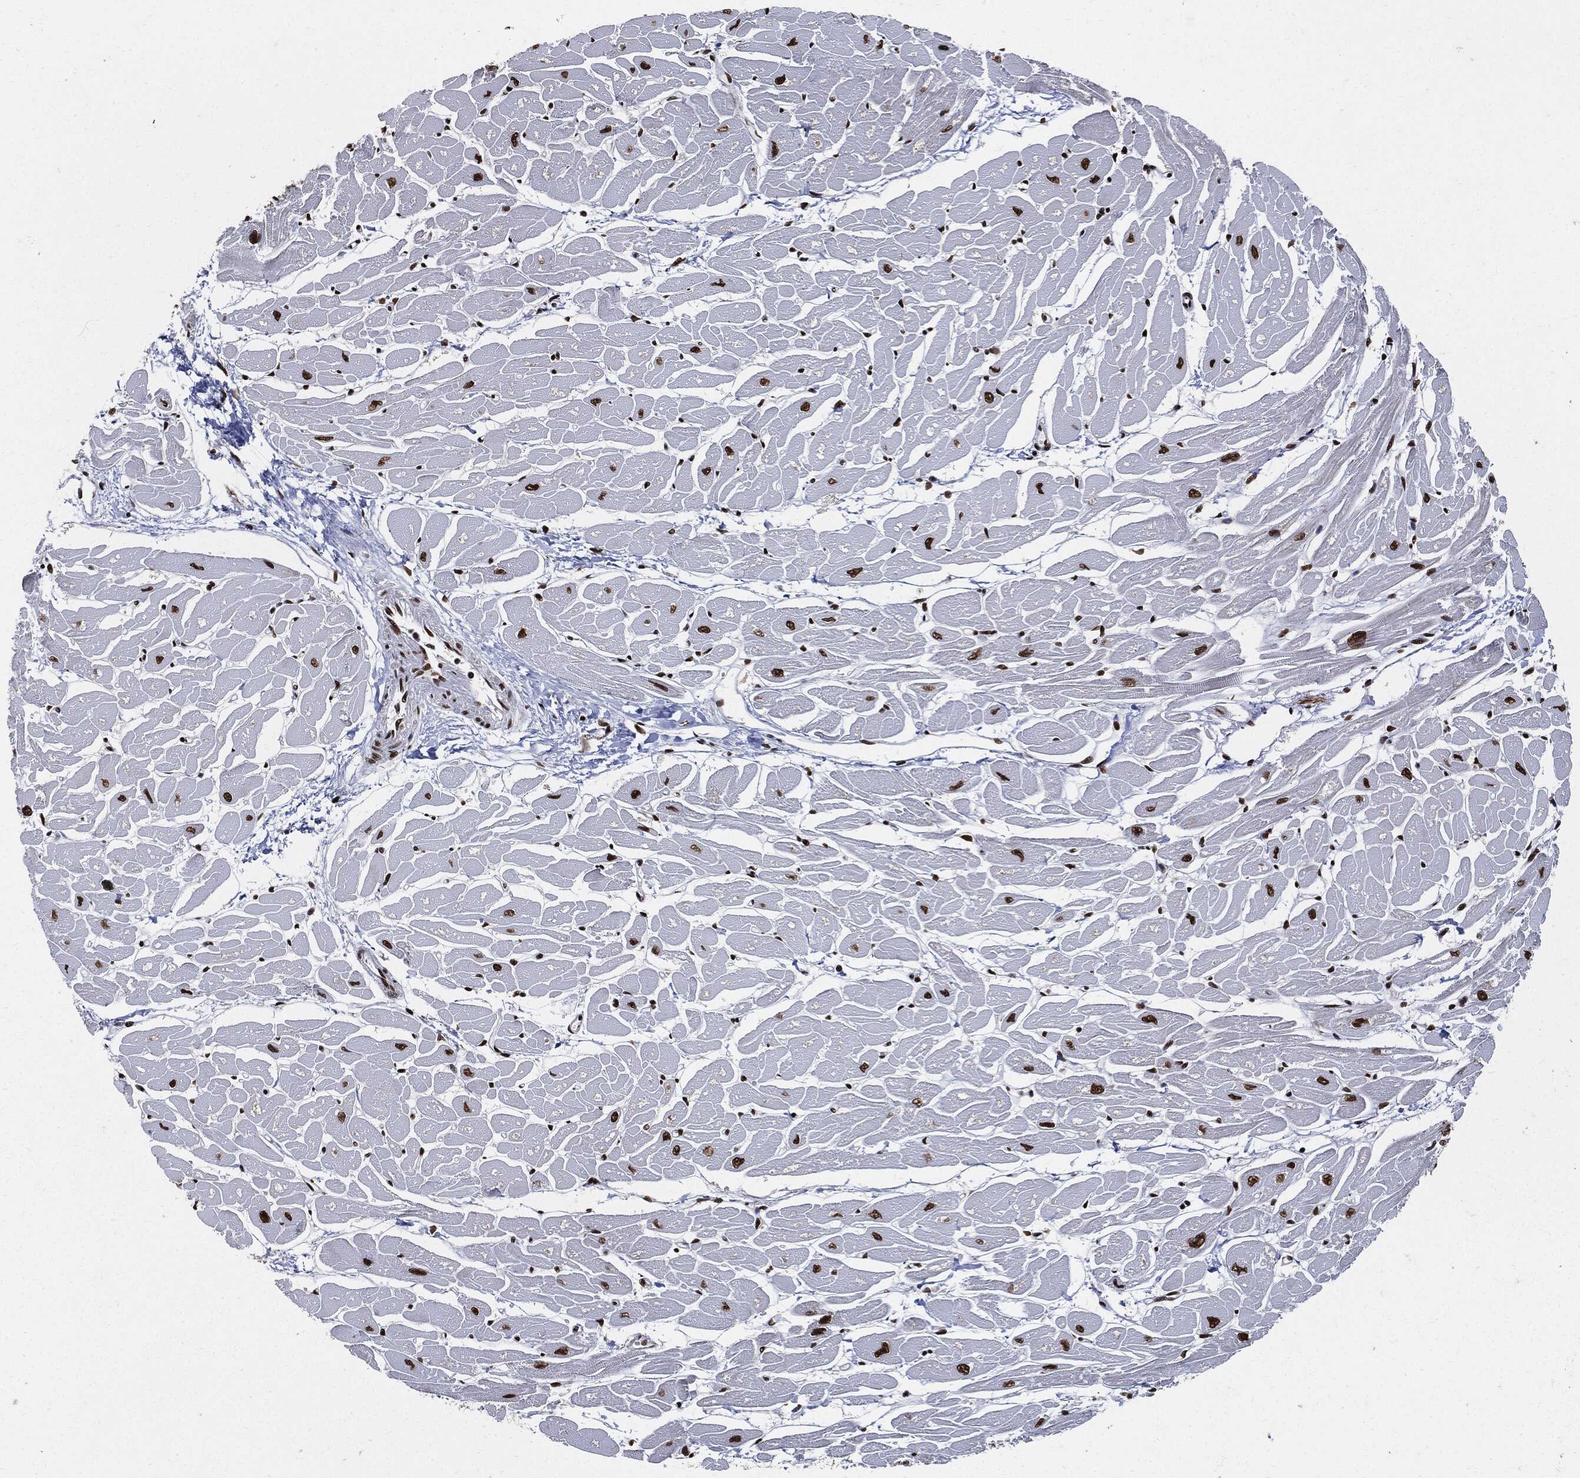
{"staining": {"intensity": "strong", "quantity": ">75%", "location": "nuclear"}, "tissue": "heart muscle", "cell_type": "Cardiomyocytes", "image_type": "normal", "snomed": [{"axis": "morphology", "description": "Normal tissue, NOS"}, {"axis": "topography", "description": "Heart"}], "caption": "Immunohistochemical staining of benign heart muscle demonstrates >75% levels of strong nuclear protein expression in approximately >75% of cardiomyocytes.", "gene": "RECQL", "patient": {"sex": "male", "age": 57}}